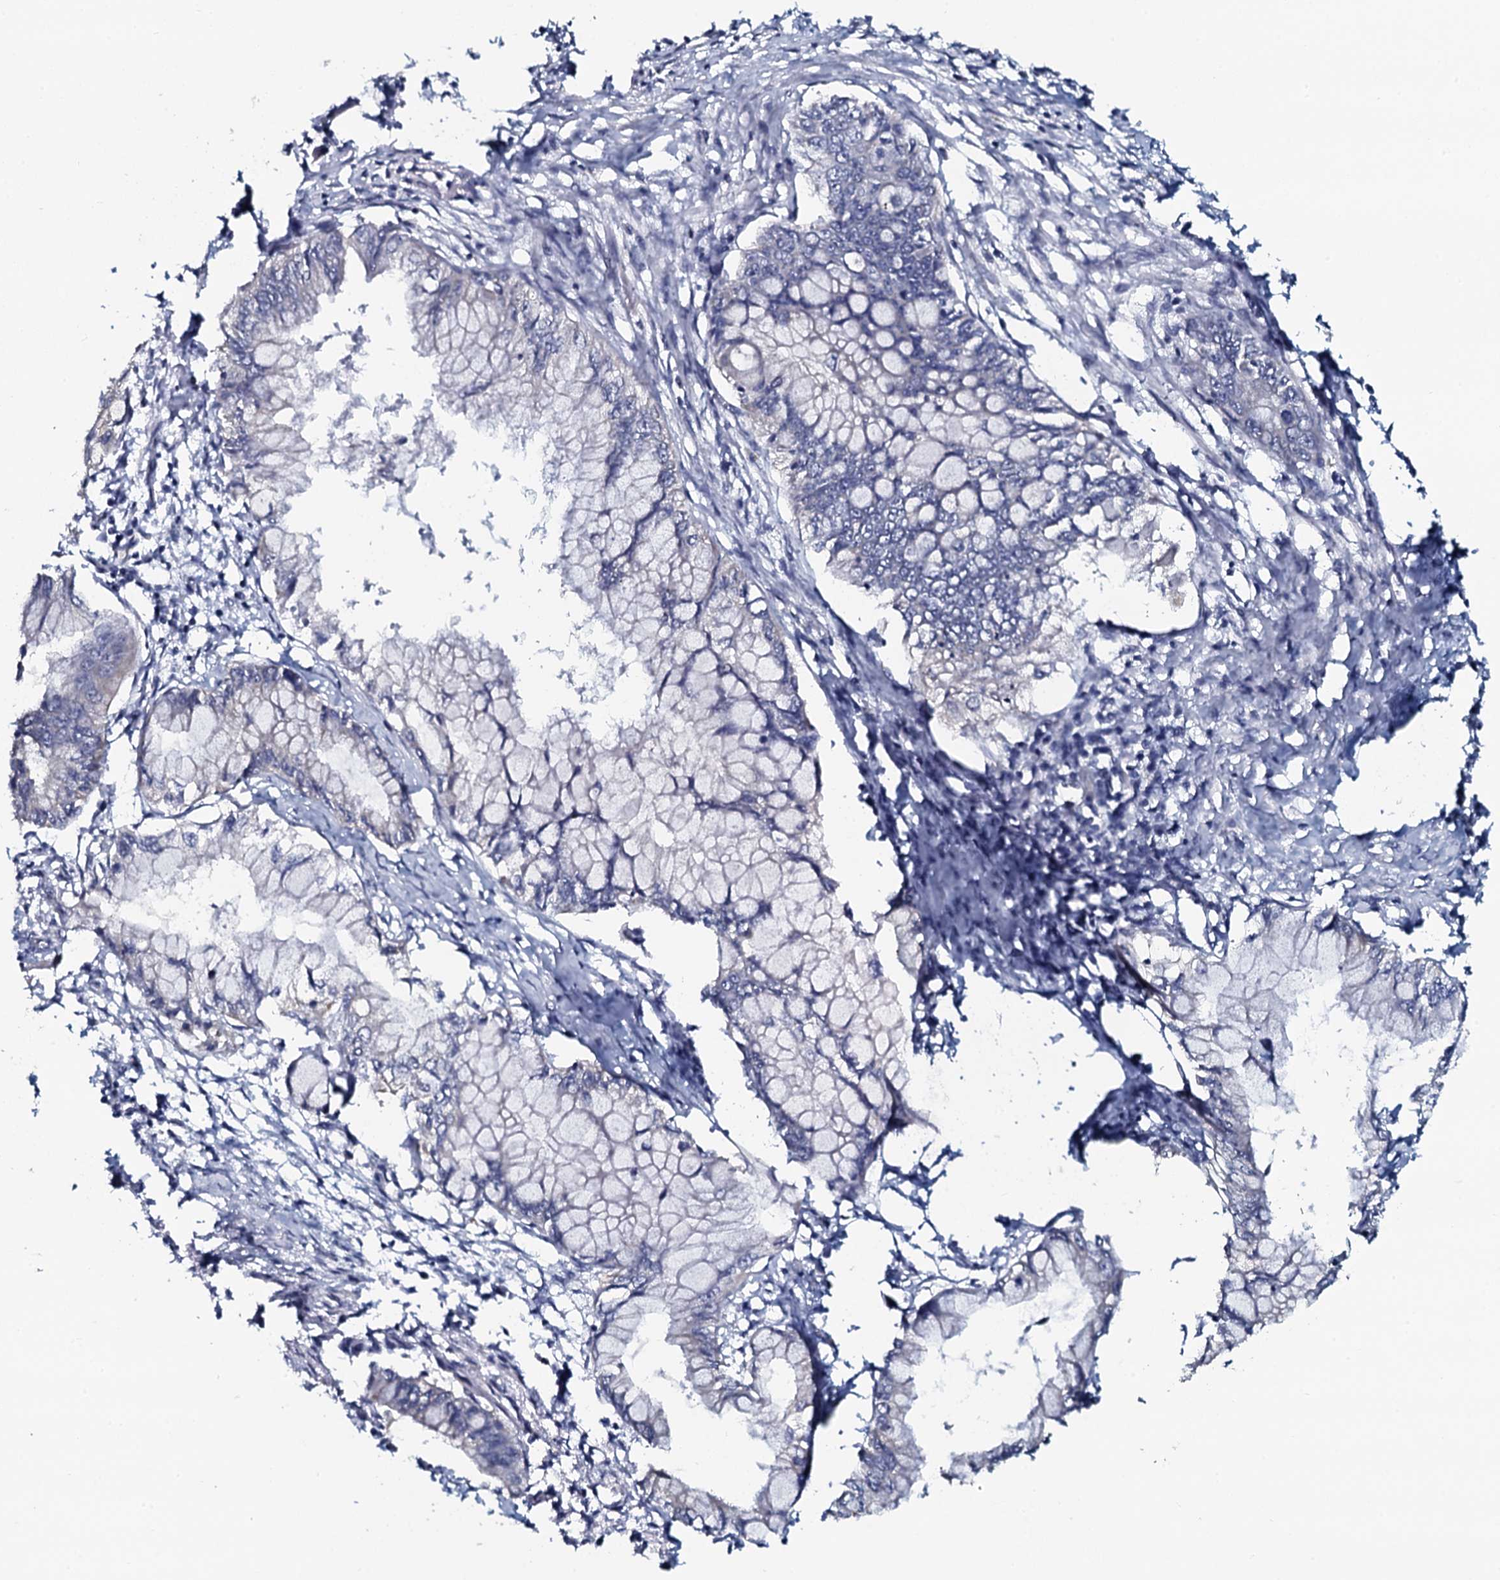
{"staining": {"intensity": "negative", "quantity": "none", "location": "none"}, "tissue": "pancreatic cancer", "cell_type": "Tumor cells", "image_type": "cancer", "snomed": [{"axis": "morphology", "description": "Adenocarcinoma, NOS"}, {"axis": "topography", "description": "Pancreas"}], "caption": "DAB immunohistochemical staining of pancreatic cancer (adenocarcinoma) displays no significant staining in tumor cells. (DAB (3,3'-diaminobenzidine) immunohistochemistry (IHC) with hematoxylin counter stain).", "gene": "KCTD4", "patient": {"sex": "male", "age": 48}}